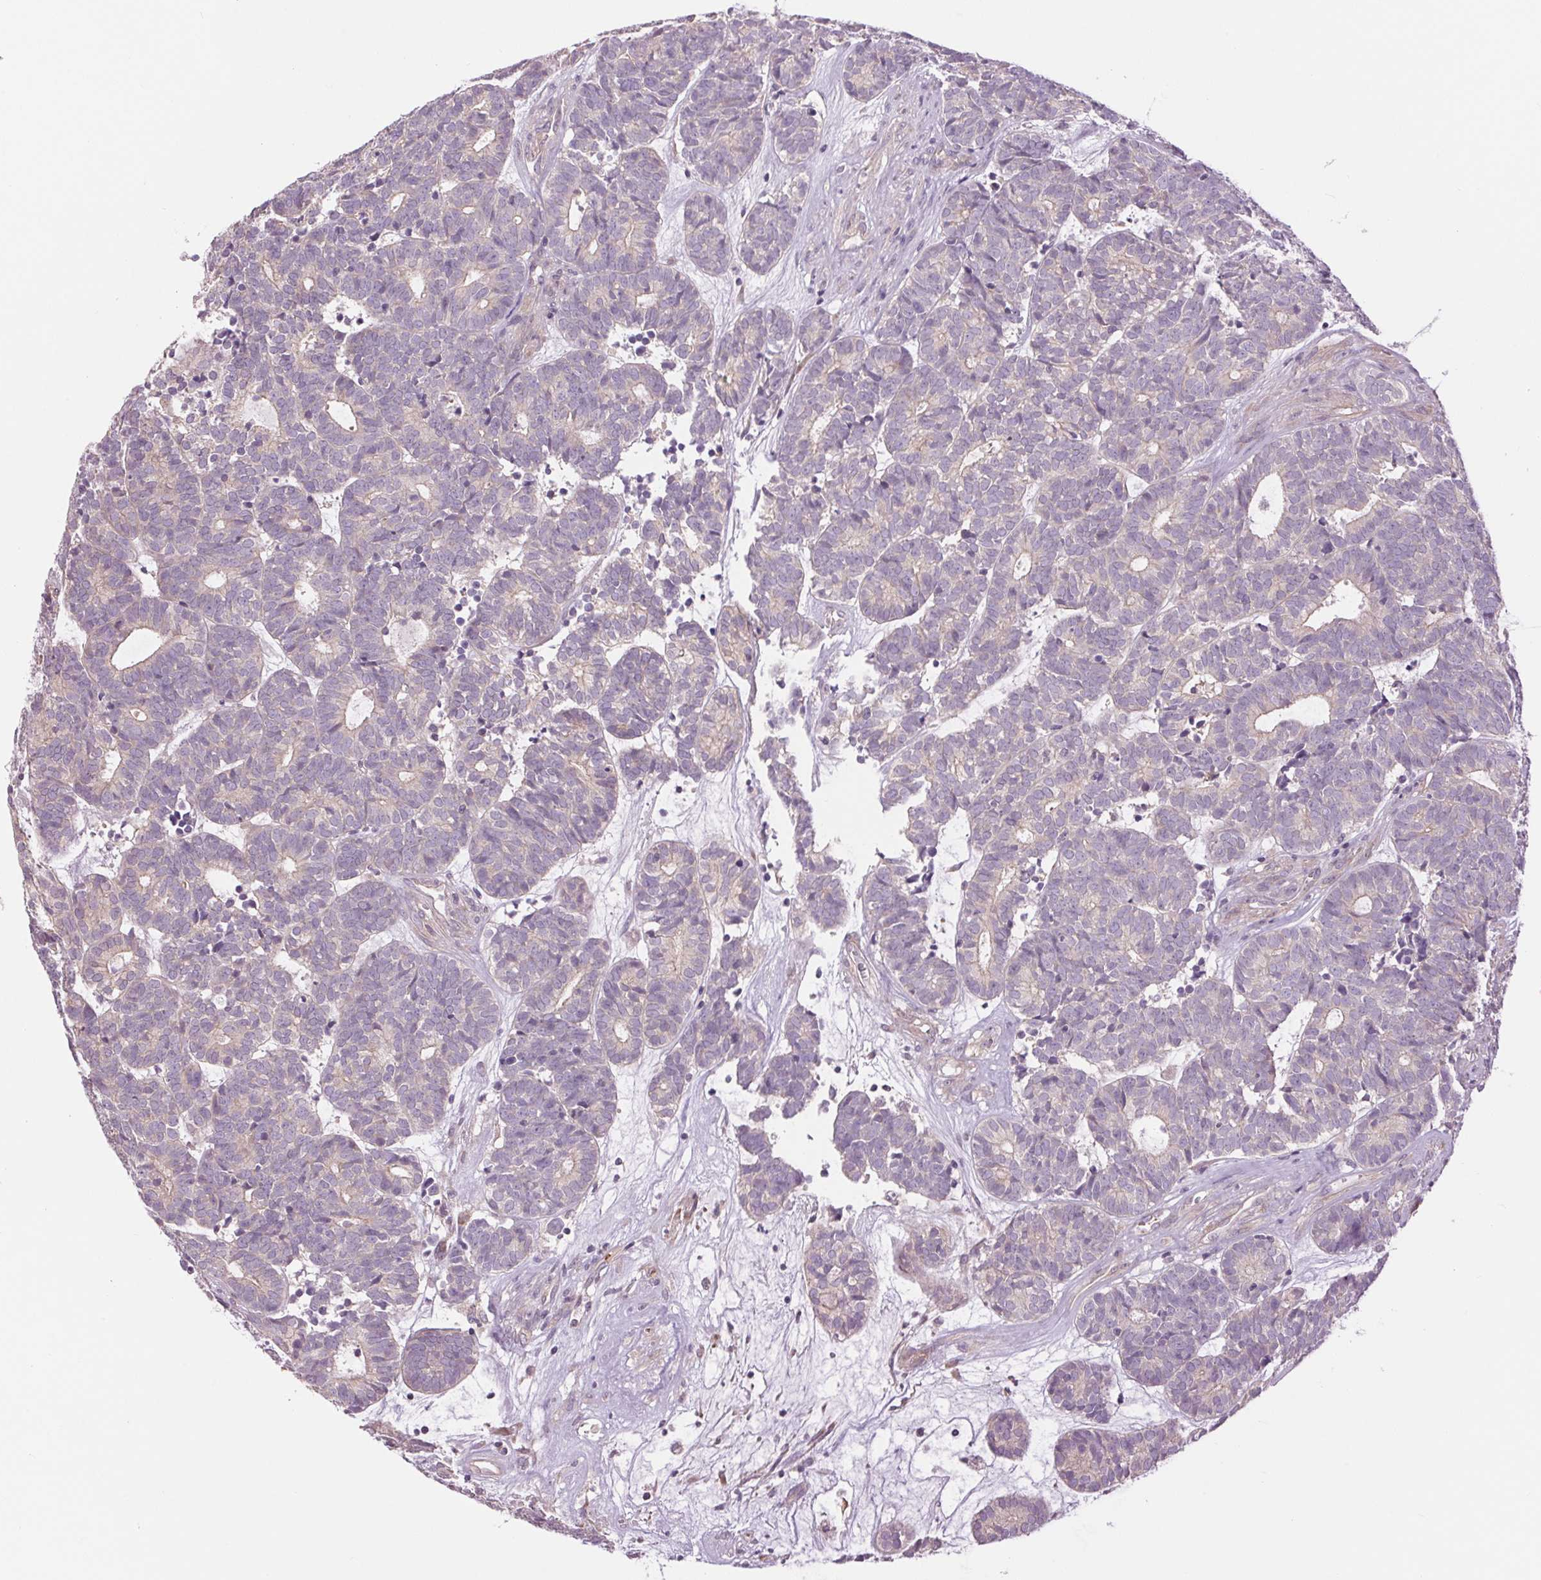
{"staining": {"intensity": "weak", "quantity": "<25%", "location": "cytoplasmic/membranous"}, "tissue": "head and neck cancer", "cell_type": "Tumor cells", "image_type": "cancer", "snomed": [{"axis": "morphology", "description": "Adenocarcinoma, NOS"}, {"axis": "topography", "description": "Head-Neck"}], "caption": "A micrograph of human head and neck cancer (adenocarcinoma) is negative for staining in tumor cells. The staining was performed using DAB (3,3'-diaminobenzidine) to visualize the protein expression in brown, while the nuclei were stained in blue with hematoxylin (Magnification: 20x).", "gene": "CTNNA3", "patient": {"sex": "female", "age": 81}}